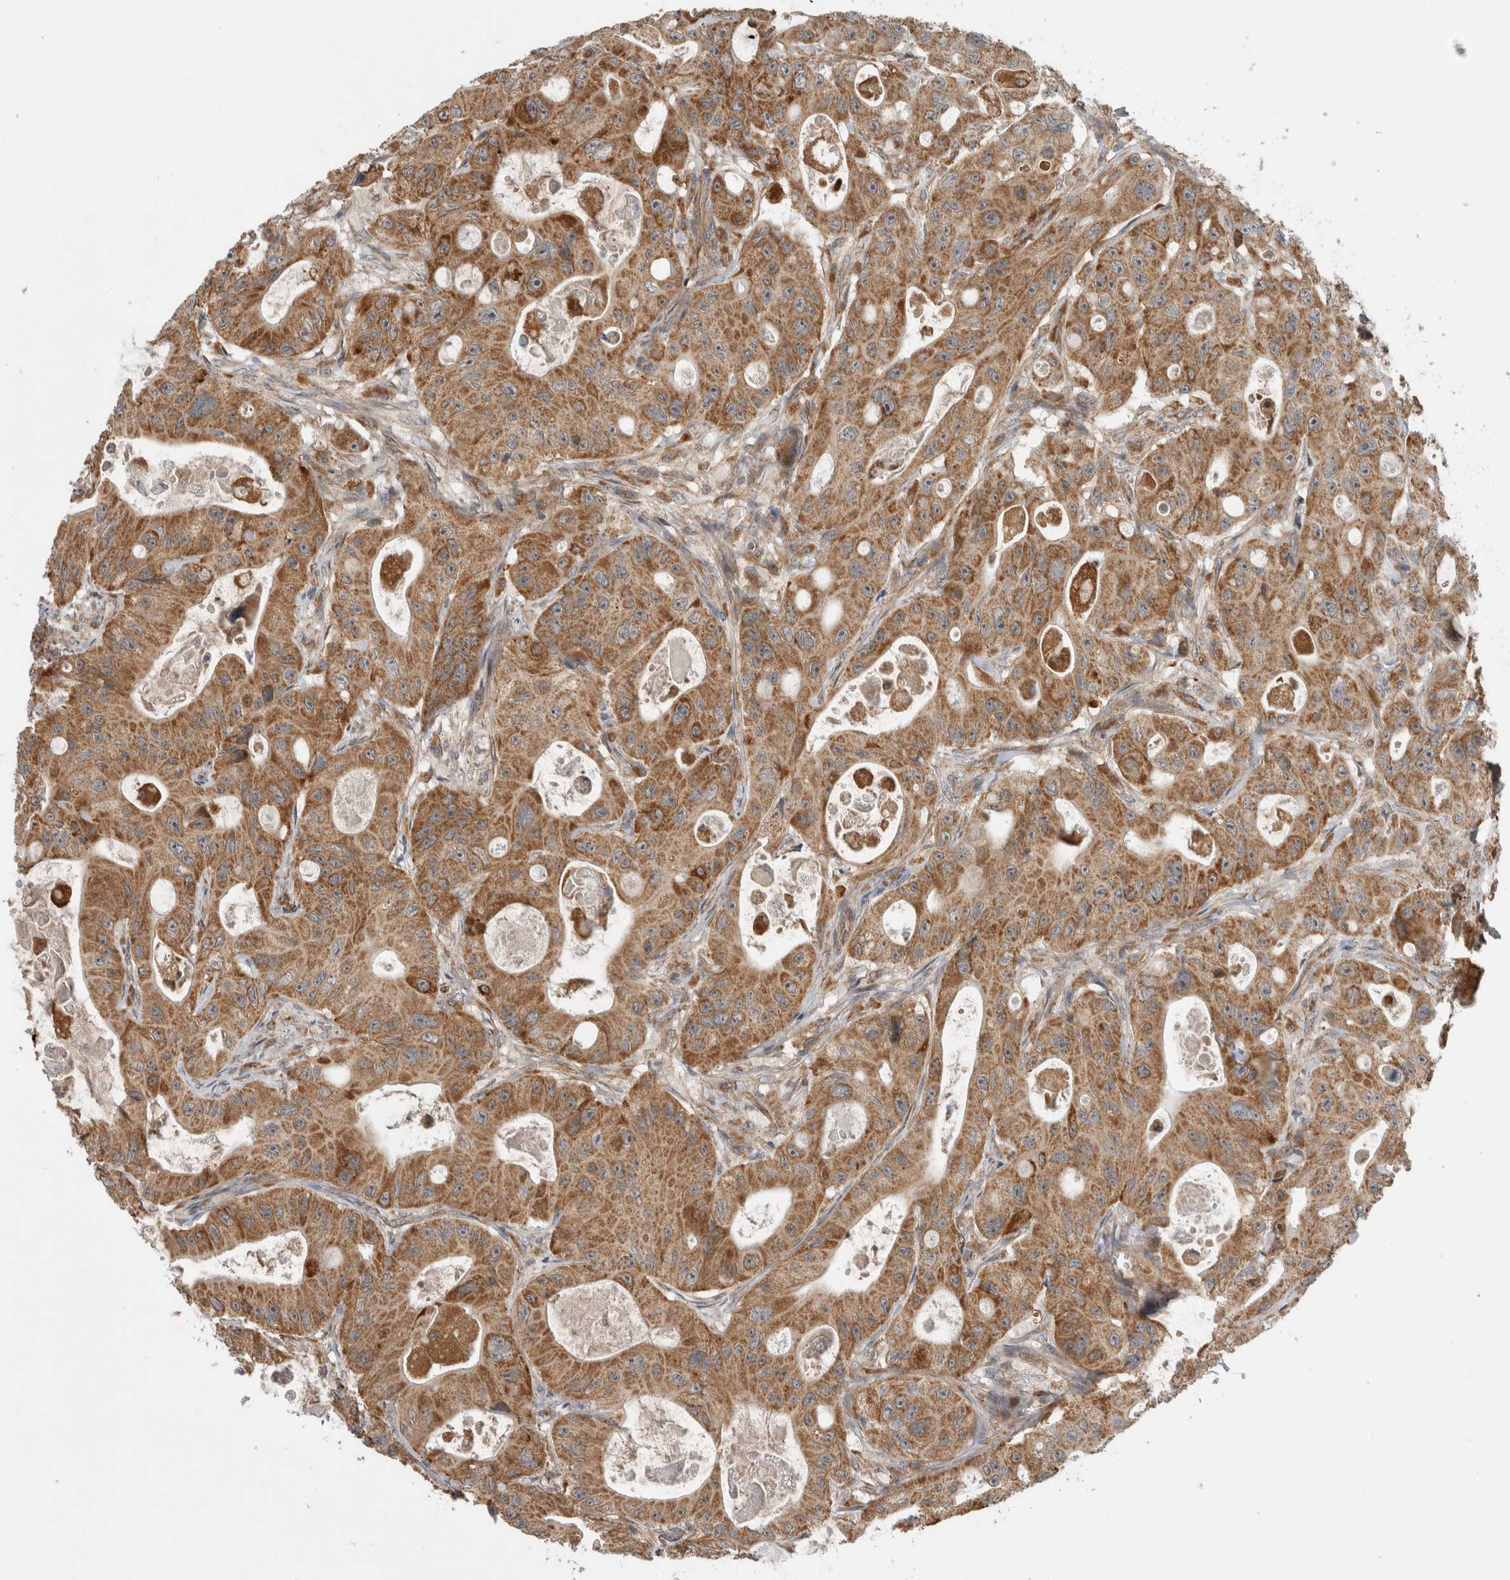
{"staining": {"intensity": "moderate", "quantity": ">75%", "location": "cytoplasmic/membranous"}, "tissue": "colorectal cancer", "cell_type": "Tumor cells", "image_type": "cancer", "snomed": [{"axis": "morphology", "description": "Adenocarcinoma, NOS"}, {"axis": "topography", "description": "Colon"}], "caption": "About >75% of tumor cells in colorectal cancer demonstrate moderate cytoplasmic/membranous protein staining as visualized by brown immunohistochemical staining.", "gene": "ADGRL3", "patient": {"sex": "female", "age": 46}}